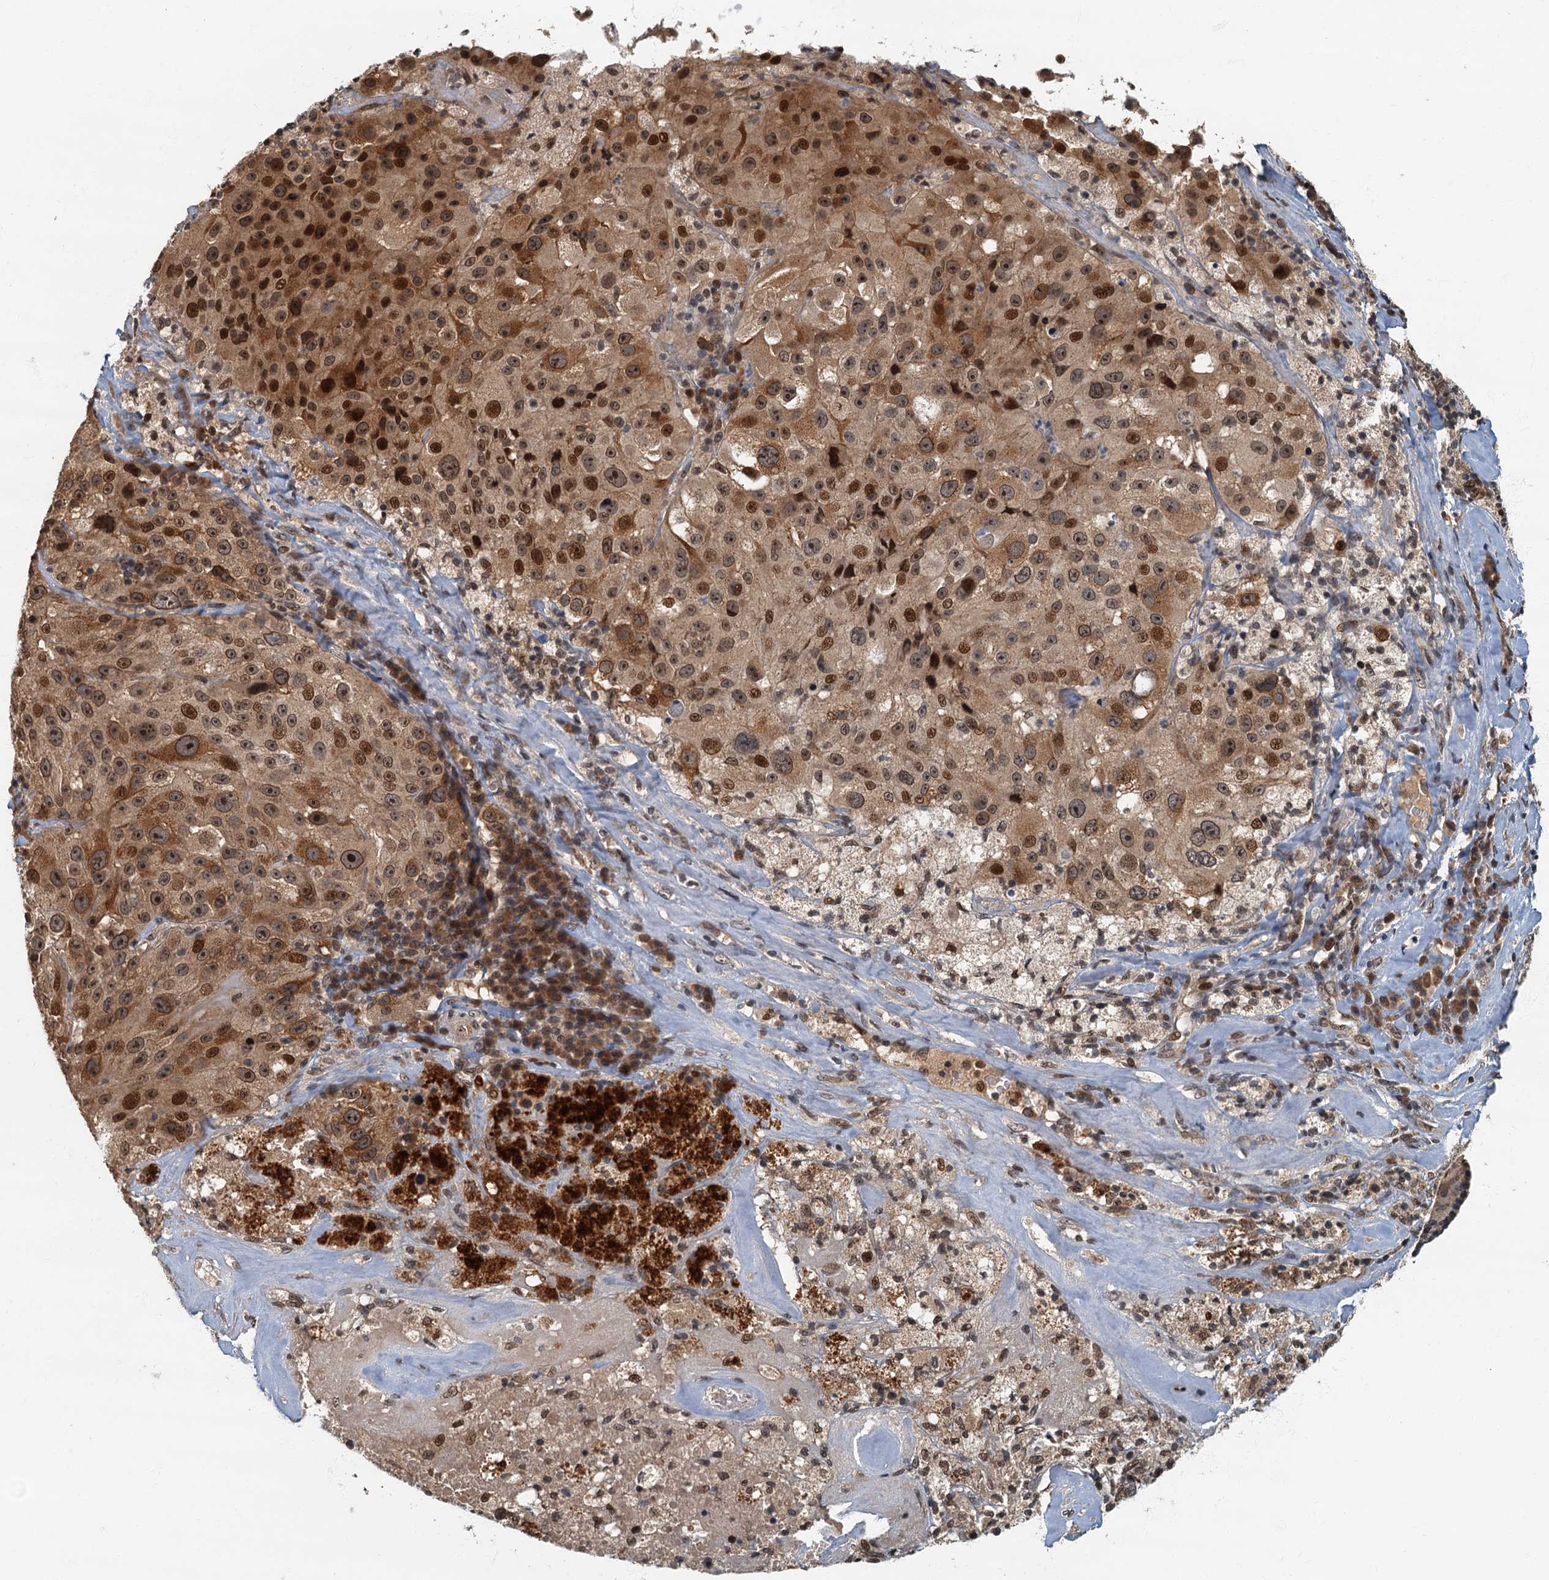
{"staining": {"intensity": "moderate", "quantity": "25%-75%", "location": "cytoplasmic/membranous,nuclear"}, "tissue": "melanoma", "cell_type": "Tumor cells", "image_type": "cancer", "snomed": [{"axis": "morphology", "description": "Malignant melanoma, Metastatic site"}, {"axis": "topography", "description": "Lymph node"}], "caption": "IHC of melanoma demonstrates medium levels of moderate cytoplasmic/membranous and nuclear positivity in about 25%-75% of tumor cells. The protein is shown in brown color, while the nuclei are stained blue.", "gene": "CKAP2L", "patient": {"sex": "male", "age": 62}}